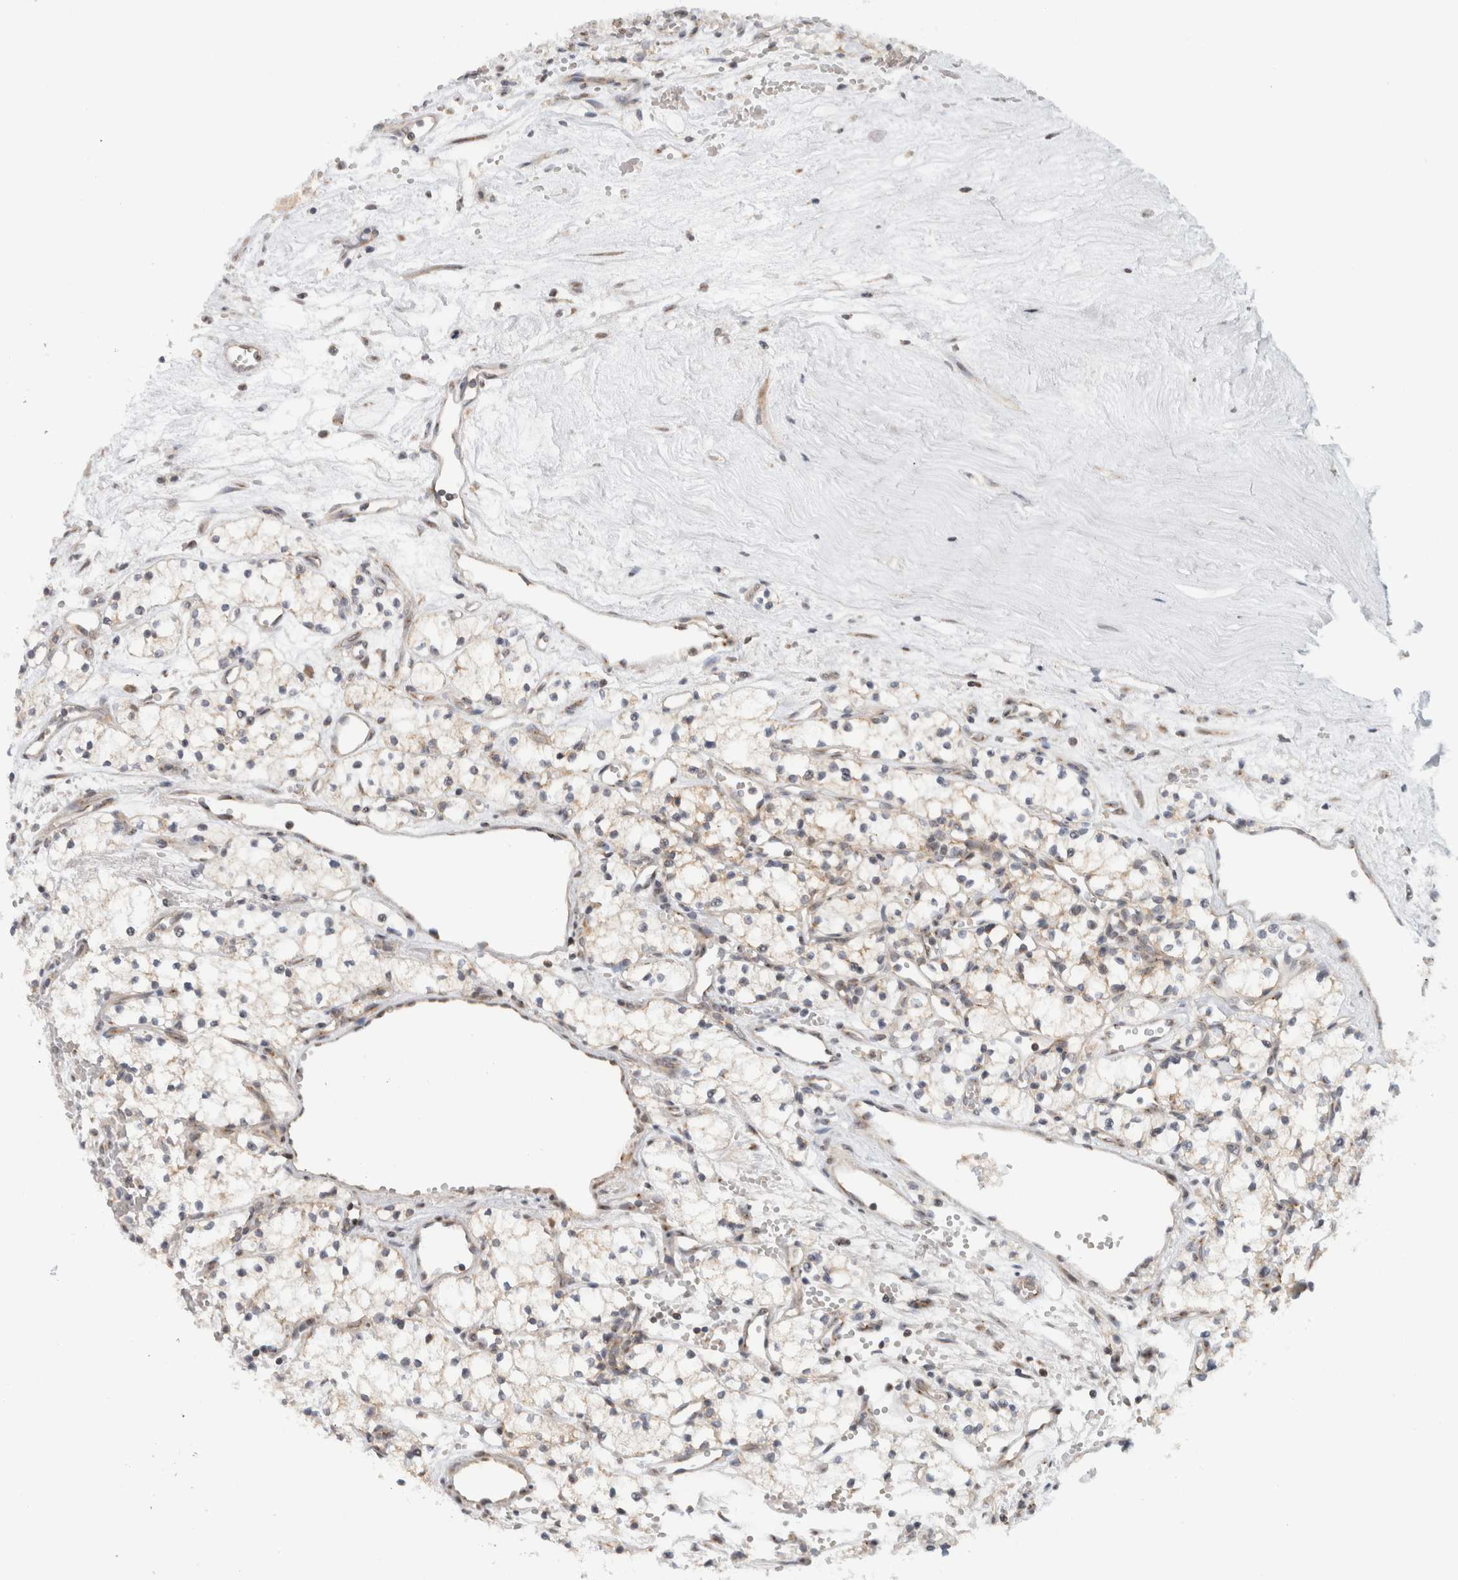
{"staining": {"intensity": "weak", "quantity": "<25%", "location": "cytoplasmic/membranous"}, "tissue": "renal cancer", "cell_type": "Tumor cells", "image_type": "cancer", "snomed": [{"axis": "morphology", "description": "Adenocarcinoma, NOS"}, {"axis": "topography", "description": "Kidney"}], "caption": "Immunohistochemical staining of renal cancer reveals no significant staining in tumor cells. (Stains: DAB (3,3'-diaminobenzidine) IHC with hematoxylin counter stain, Microscopy: brightfield microscopy at high magnification).", "gene": "CMC2", "patient": {"sex": "male", "age": 59}}